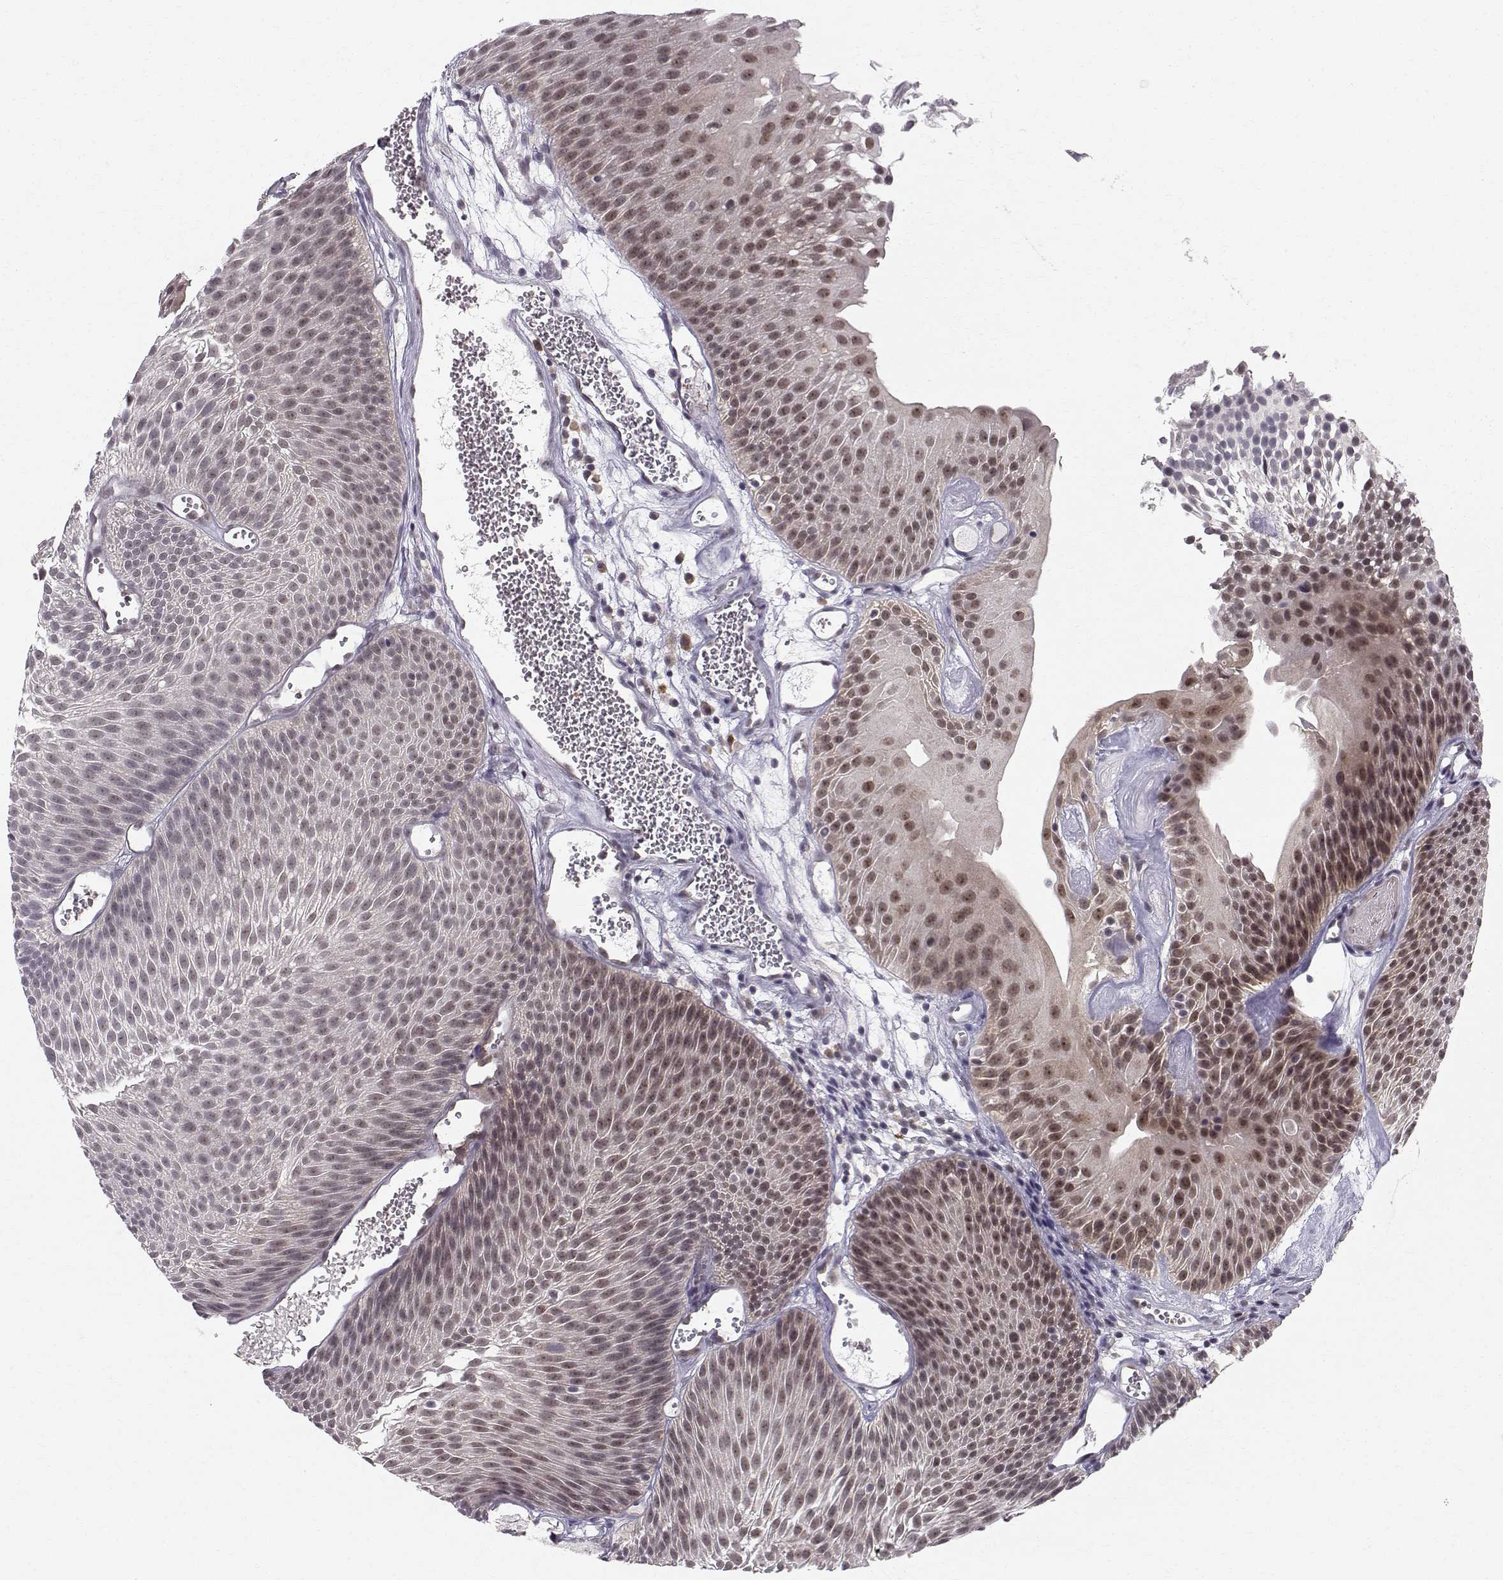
{"staining": {"intensity": "negative", "quantity": "none", "location": "none"}, "tissue": "urothelial cancer", "cell_type": "Tumor cells", "image_type": "cancer", "snomed": [{"axis": "morphology", "description": "Urothelial carcinoma, Low grade"}, {"axis": "topography", "description": "Urinary bladder"}], "caption": "An IHC micrograph of low-grade urothelial carcinoma is shown. There is no staining in tumor cells of low-grade urothelial carcinoma. (Stains: DAB (3,3'-diaminobenzidine) IHC with hematoxylin counter stain, Microscopy: brightfield microscopy at high magnification).", "gene": "RPP38", "patient": {"sex": "male", "age": 52}}